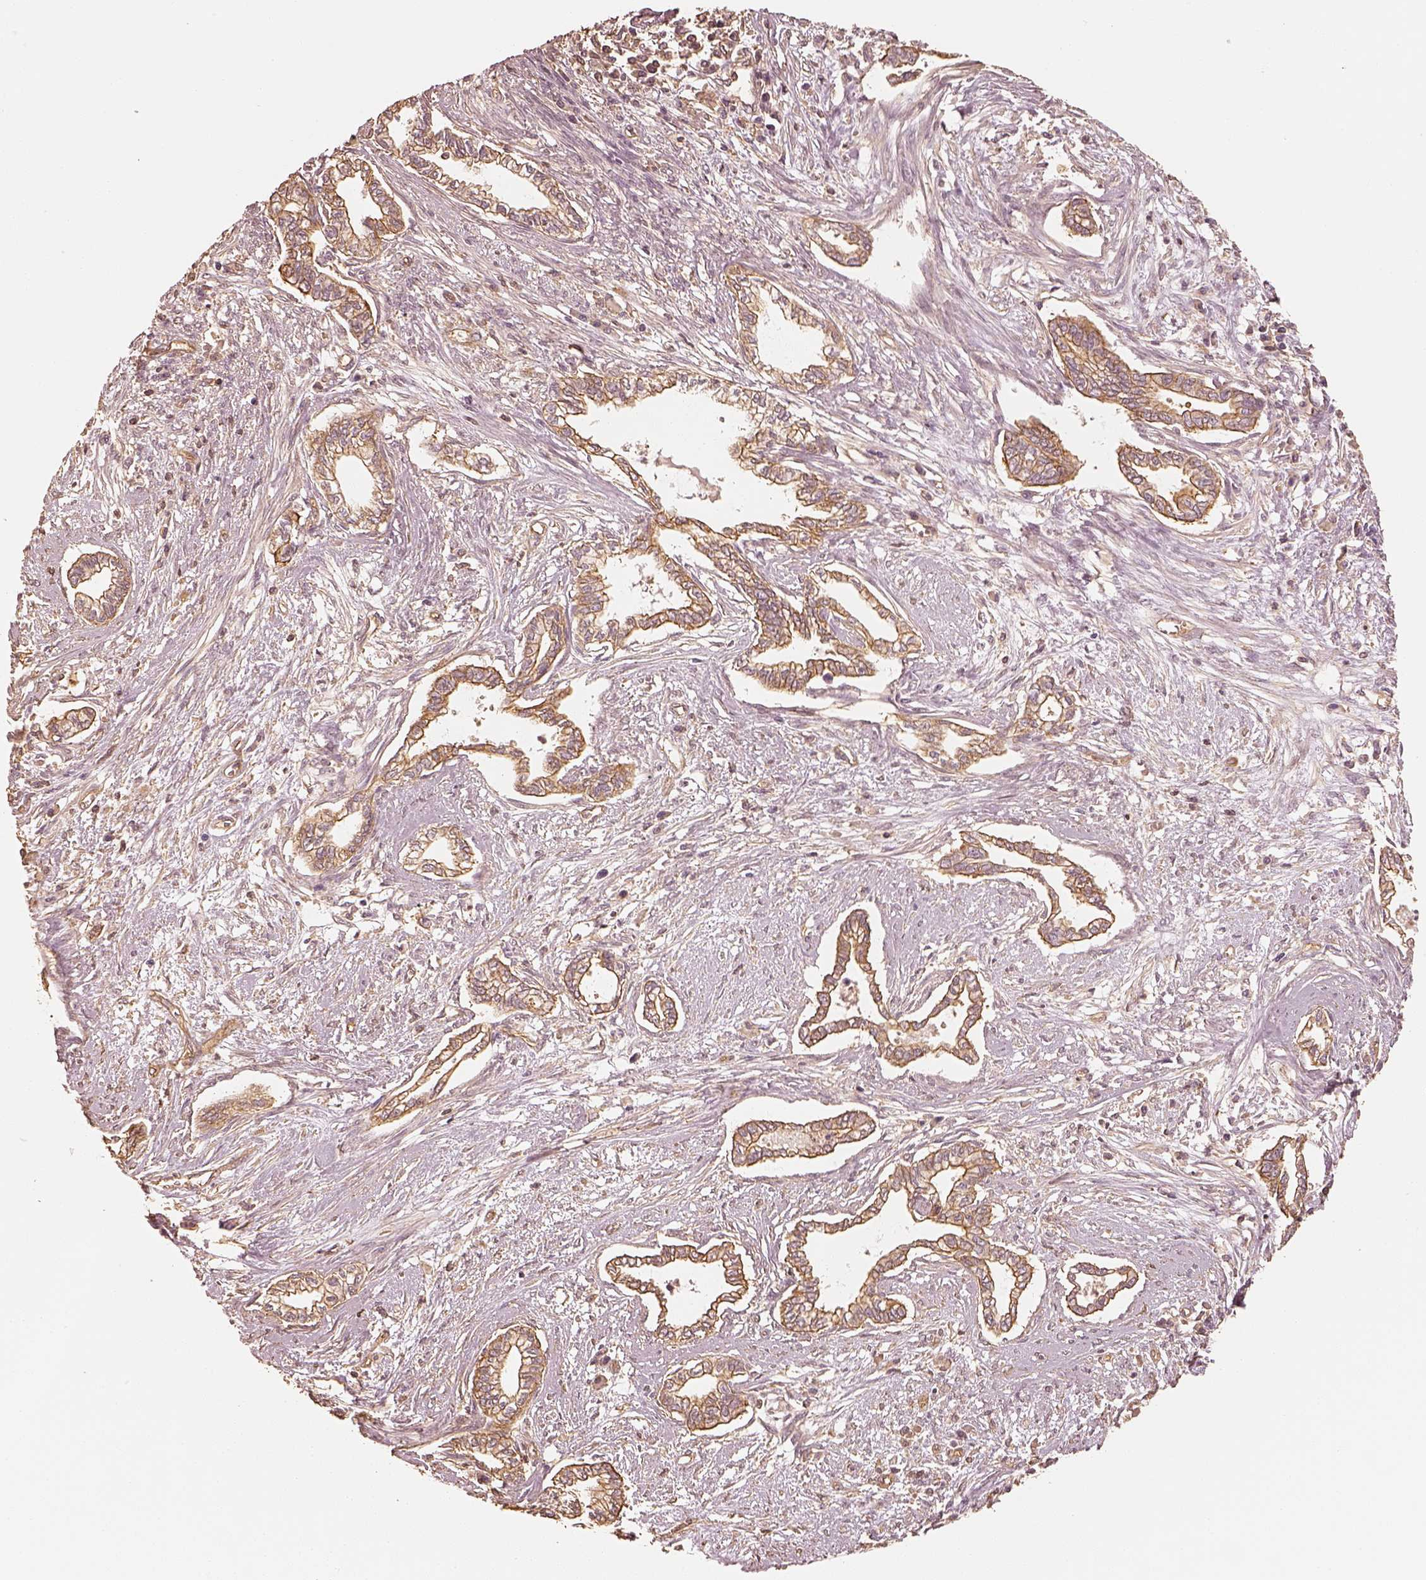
{"staining": {"intensity": "moderate", "quantity": ">75%", "location": "cytoplasmic/membranous"}, "tissue": "cervical cancer", "cell_type": "Tumor cells", "image_type": "cancer", "snomed": [{"axis": "morphology", "description": "Adenocarcinoma, NOS"}, {"axis": "topography", "description": "Cervix"}], "caption": "Immunohistochemical staining of cervical cancer exhibits medium levels of moderate cytoplasmic/membranous protein expression in about >75% of tumor cells.", "gene": "WDR7", "patient": {"sex": "female", "age": 62}}